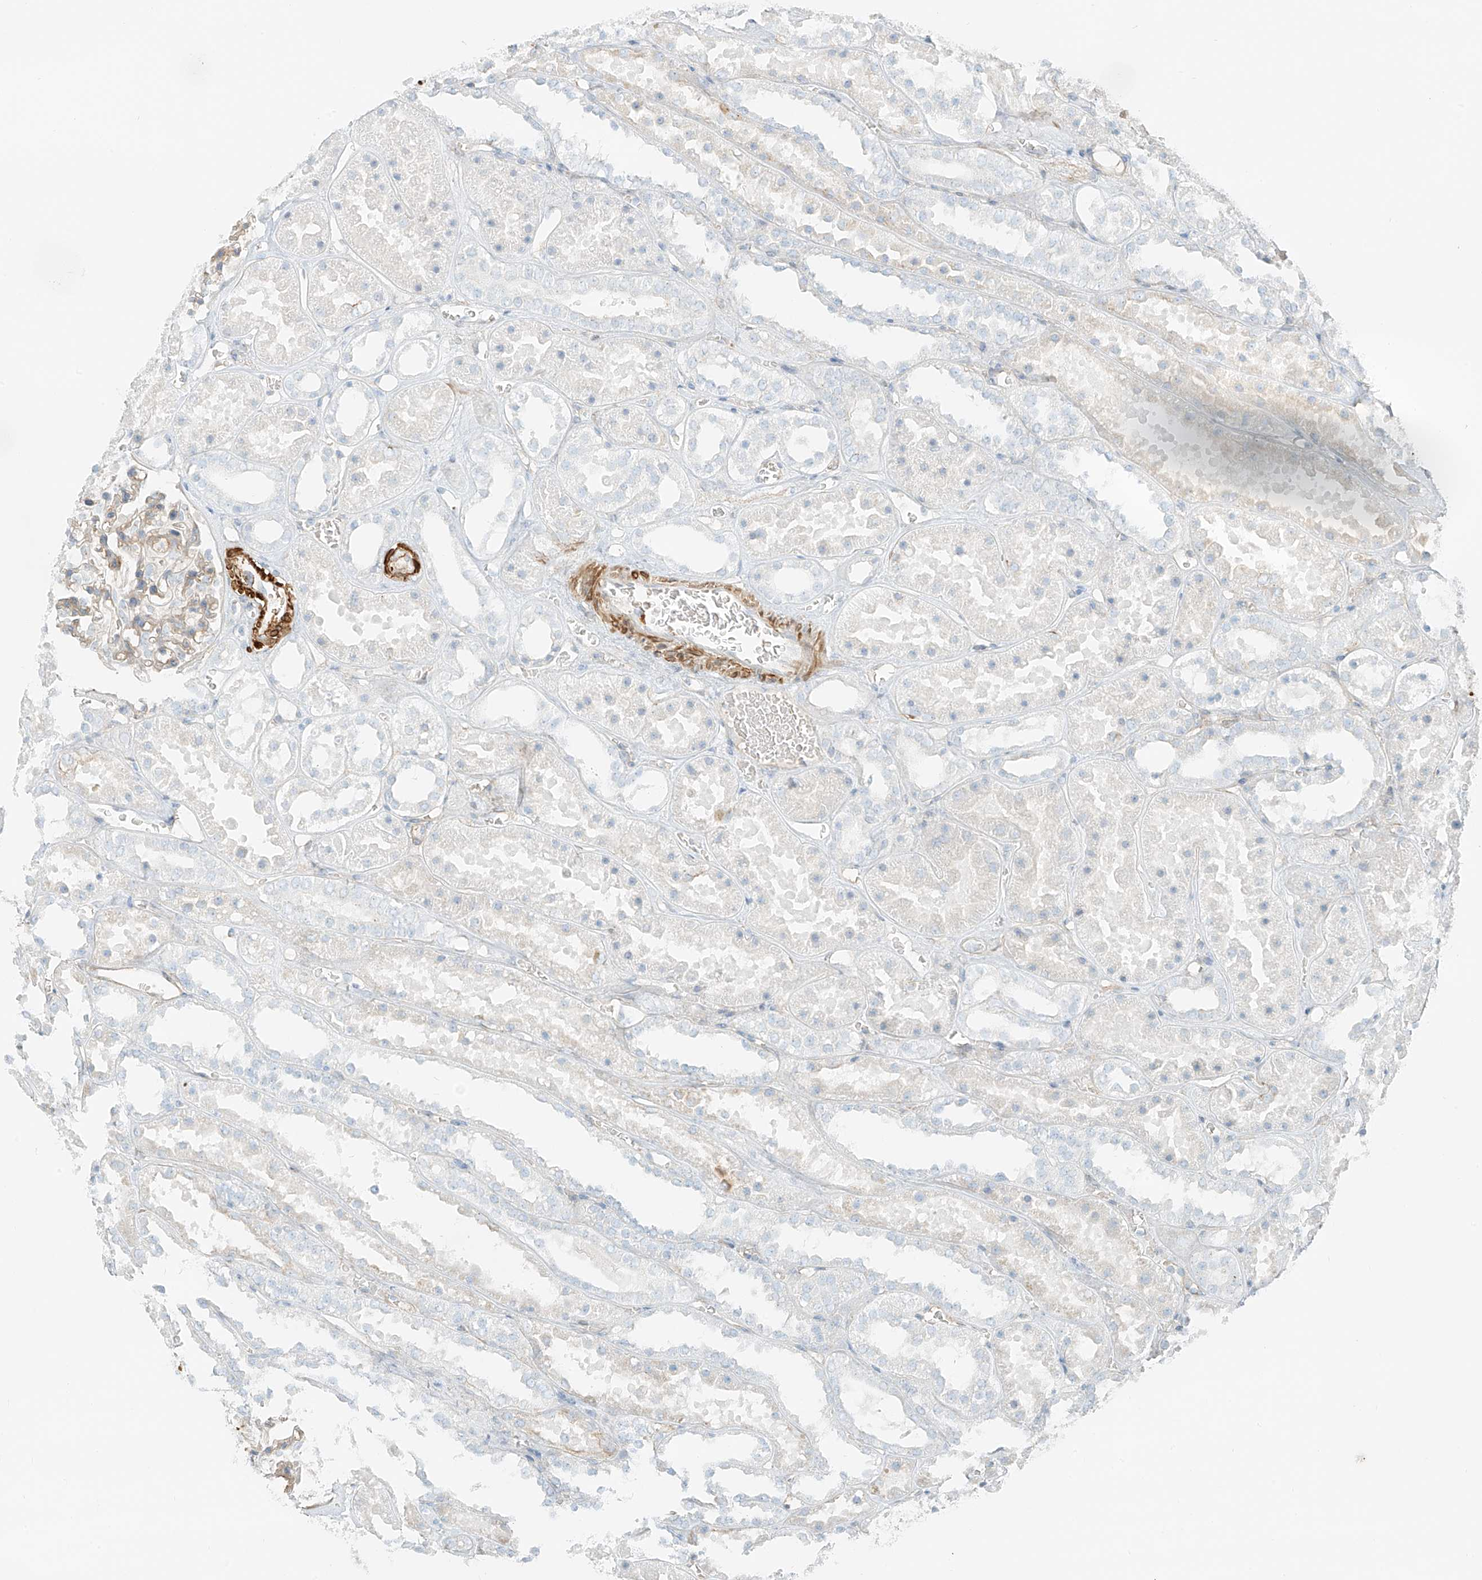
{"staining": {"intensity": "weak", "quantity": "<25%", "location": "cytoplasmic/membranous"}, "tissue": "kidney", "cell_type": "Cells in glomeruli", "image_type": "normal", "snomed": [{"axis": "morphology", "description": "Normal tissue, NOS"}, {"axis": "topography", "description": "Kidney"}], "caption": "Protein analysis of unremarkable kidney shows no significant expression in cells in glomeruli.", "gene": "SMCP", "patient": {"sex": "female", "age": 41}}